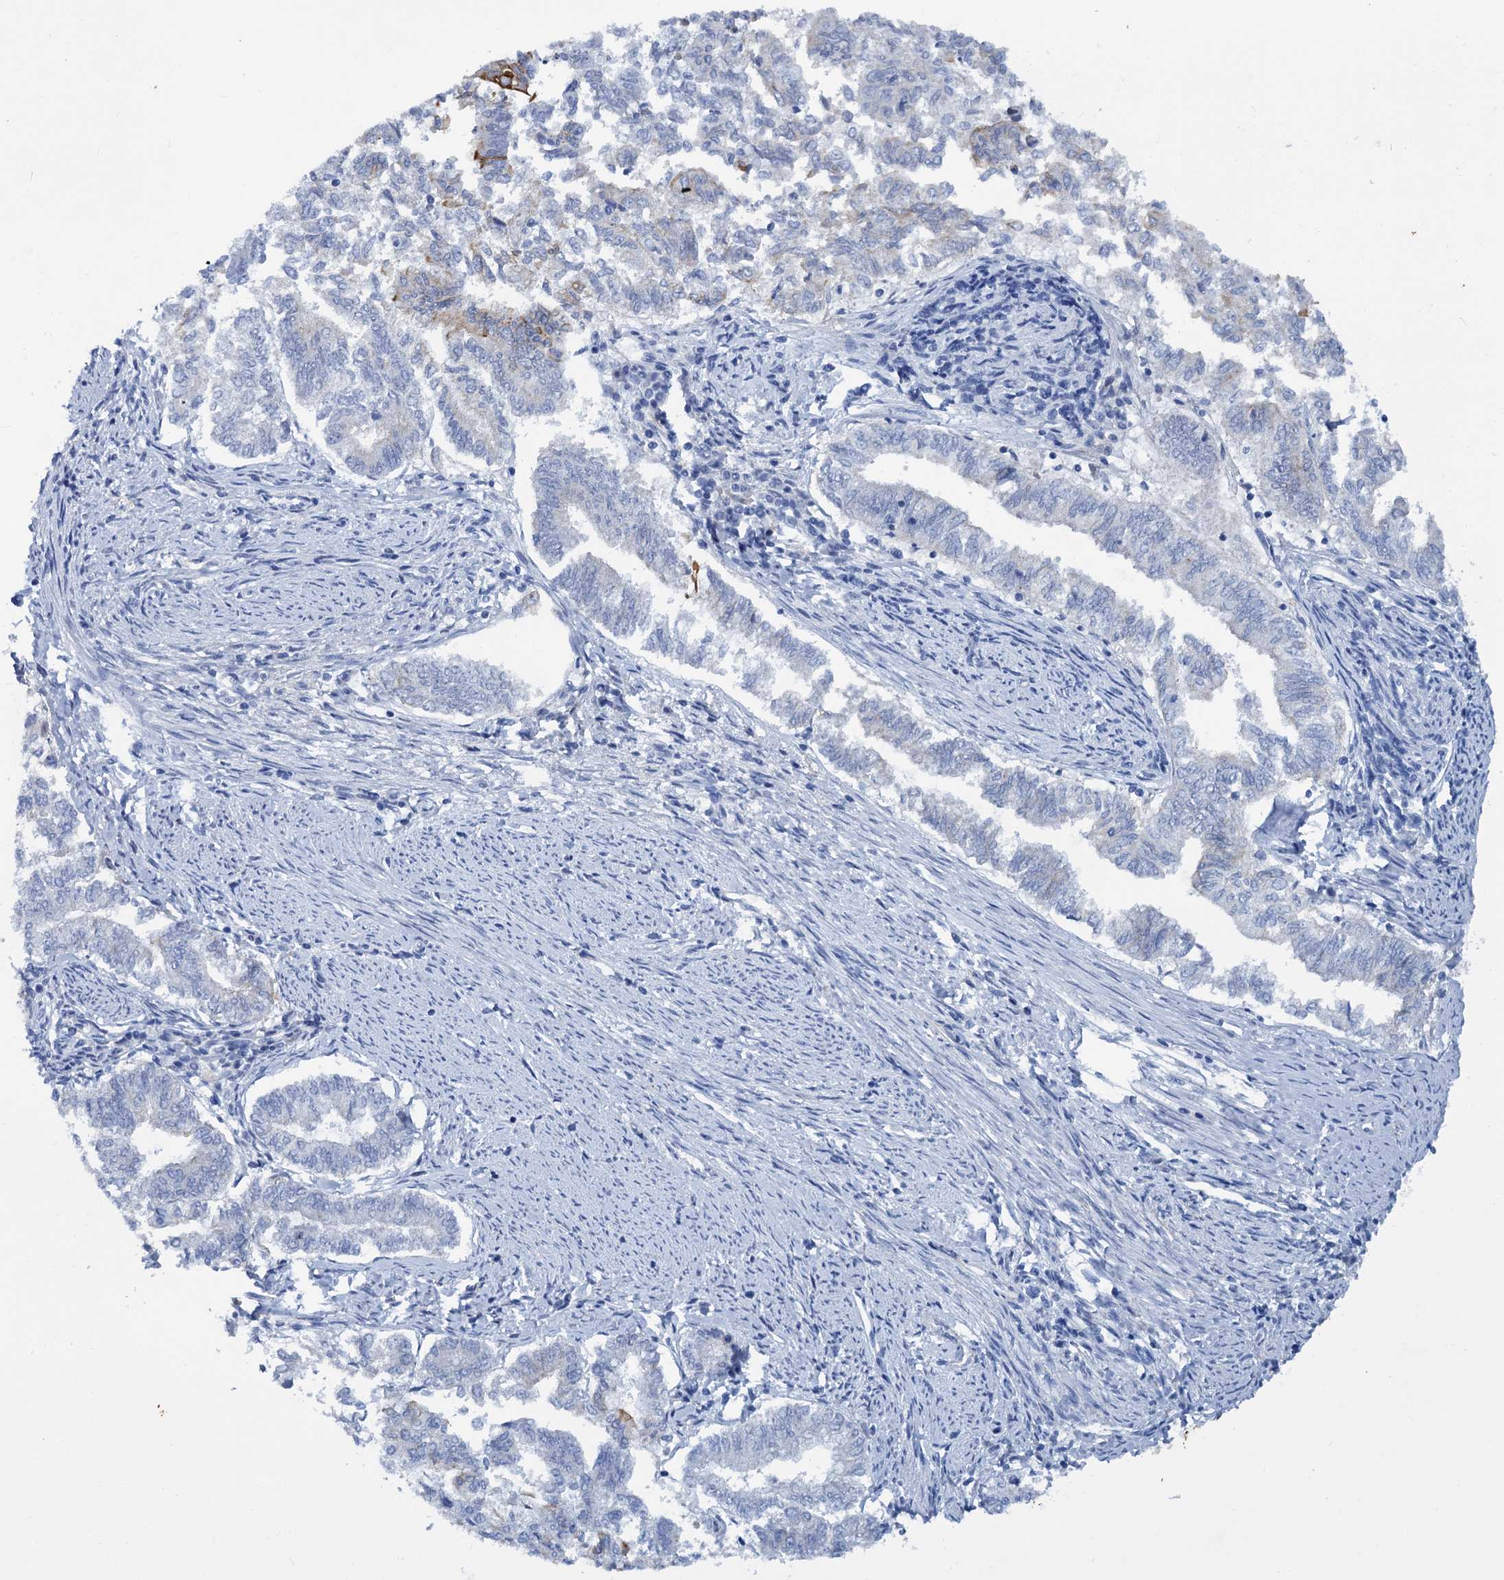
{"staining": {"intensity": "negative", "quantity": "none", "location": "none"}, "tissue": "endometrial cancer", "cell_type": "Tumor cells", "image_type": "cancer", "snomed": [{"axis": "morphology", "description": "Adenocarcinoma, NOS"}, {"axis": "topography", "description": "Endometrium"}], "caption": "Endometrial cancer was stained to show a protein in brown. There is no significant staining in tumor cells.", "gene": "FAAP20", "patient": {"sex": "female", "age": 79}}